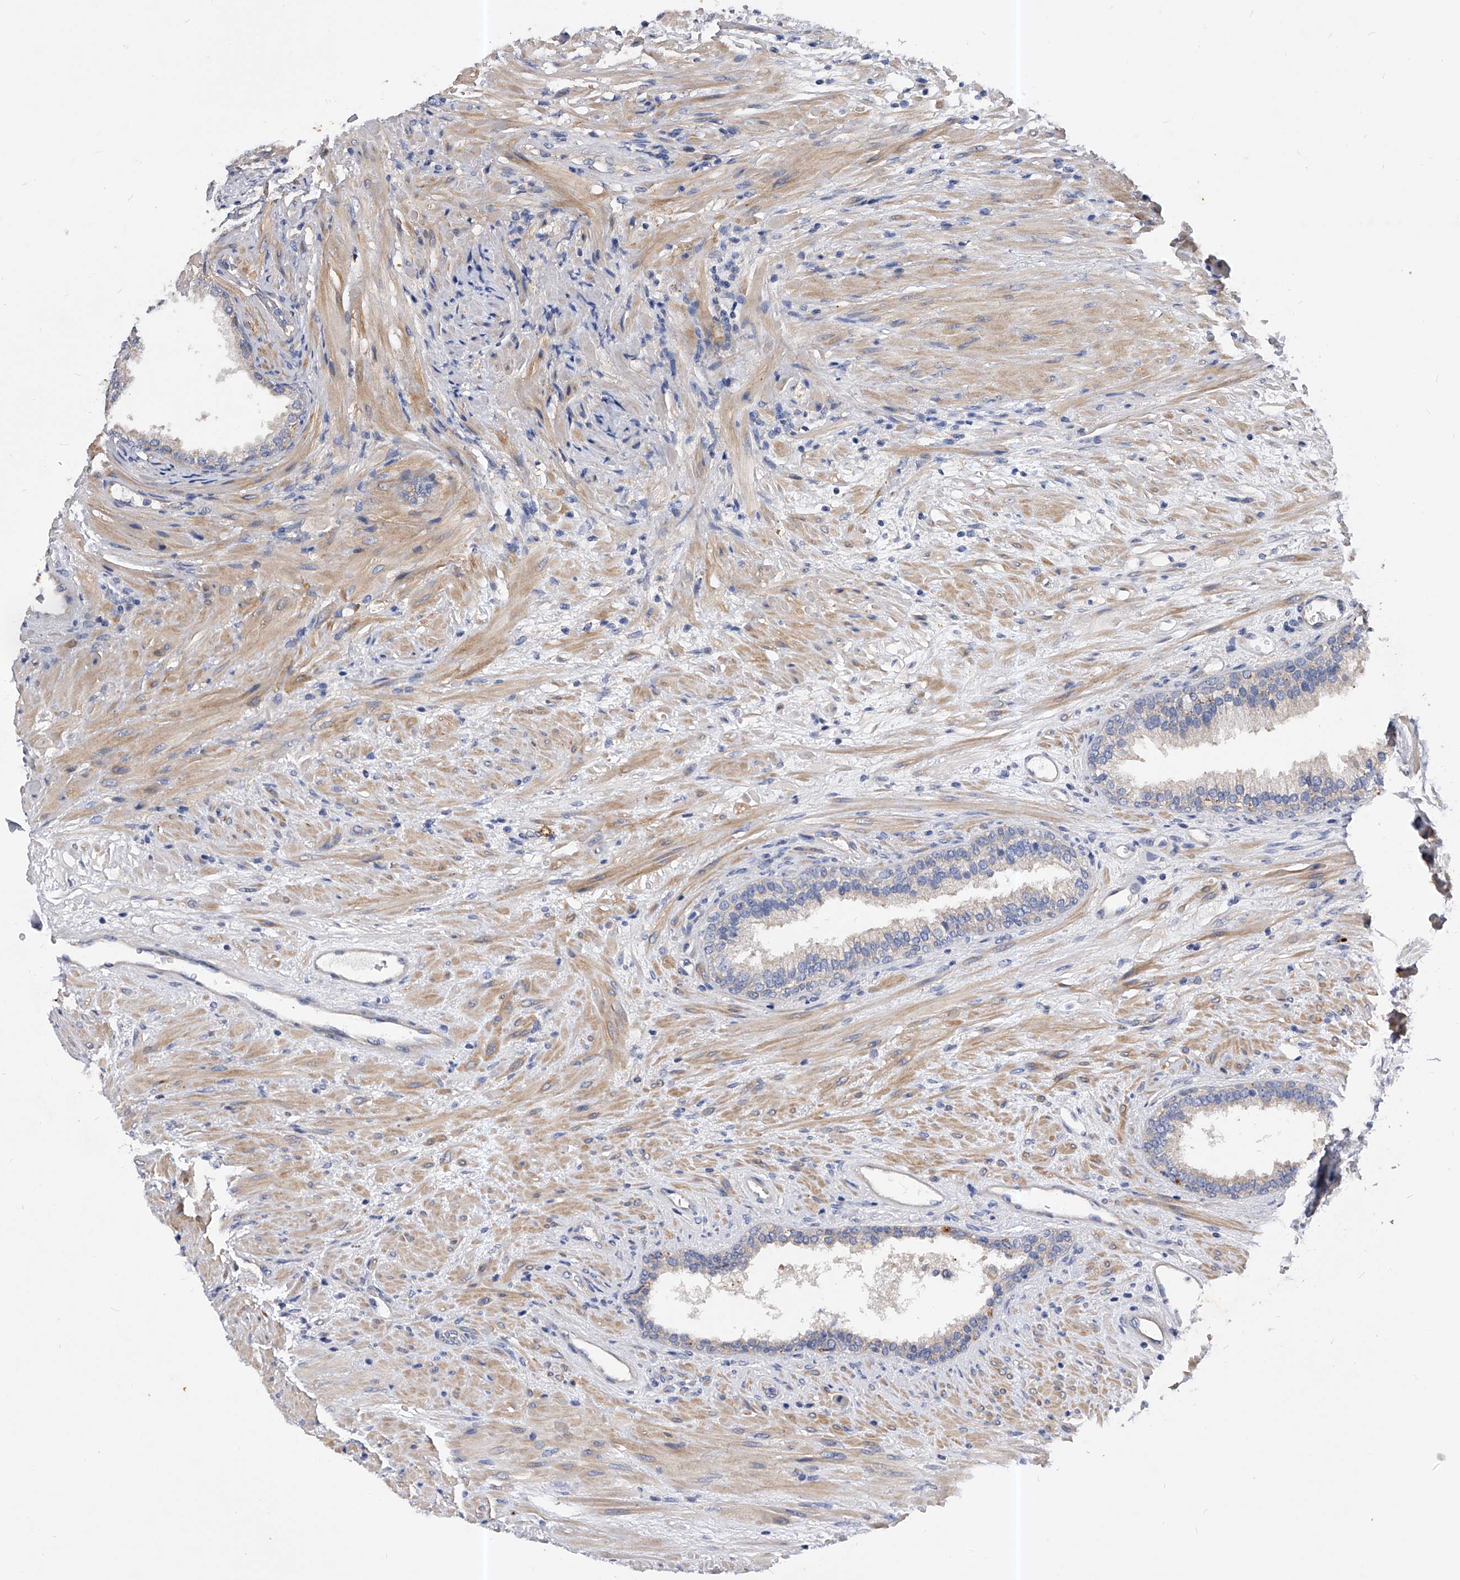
{"staining": {"intensity": "negative", "quantity": "none", "location": "none"}, "tissue": "prostate", "cell_type": "Glandular cells", "image_type": "normal", "snomed": [{"axis": "morphology", "description": "Normal tissue, NOS"}, {"axis": "topography", "description": "Prostate"}], "caption": "A high-resolution micrograph shows immunohistochemistry staining of benign prostate, which reveals no significant staining in glandular cells. (DAB immunohistochemistry visualized using brightfield microscopy, high magnification).", "gene": "PPP5C", "patient": {"sex": "male", "age": 76}}